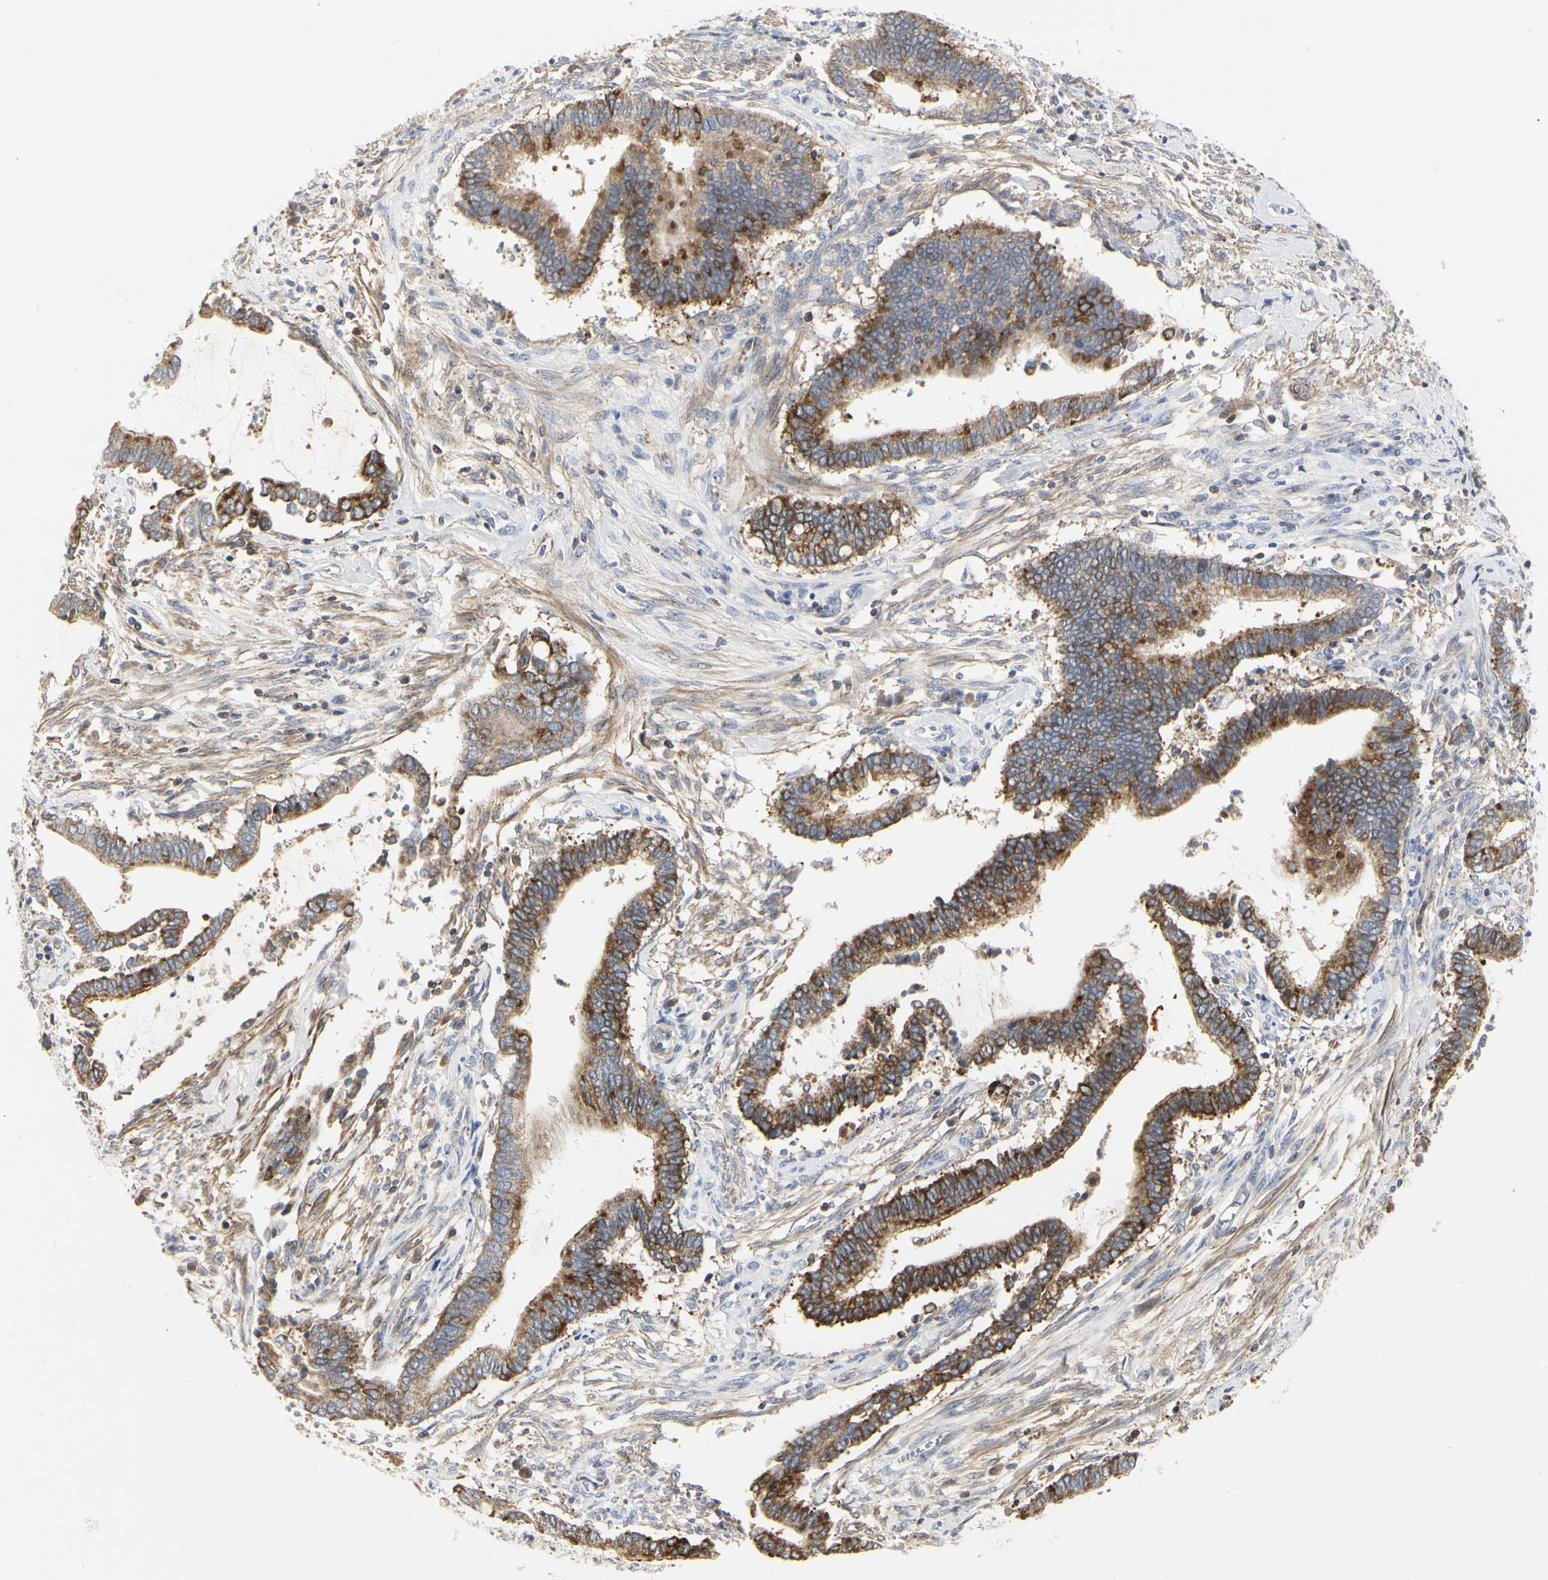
{"staining": {"intensity": "strong", "quantity": "25%-75%", "location": "cytoplasmic/membranous"}, "tissue": "cervical cancer", "cell_type": "Tumor cells", "image_type": "cancer", "snomed": [{"axis": "morphology", "description": "Adenocarcinoma, NOS"}, {"axis": "topography", "description": "Cervix"}], "caption": "Cervical cancer stained with a protein marker shows strong staining in tumor cells.", "gene": "SHANK2", "patient": {"sex": "female", "age": 44}}